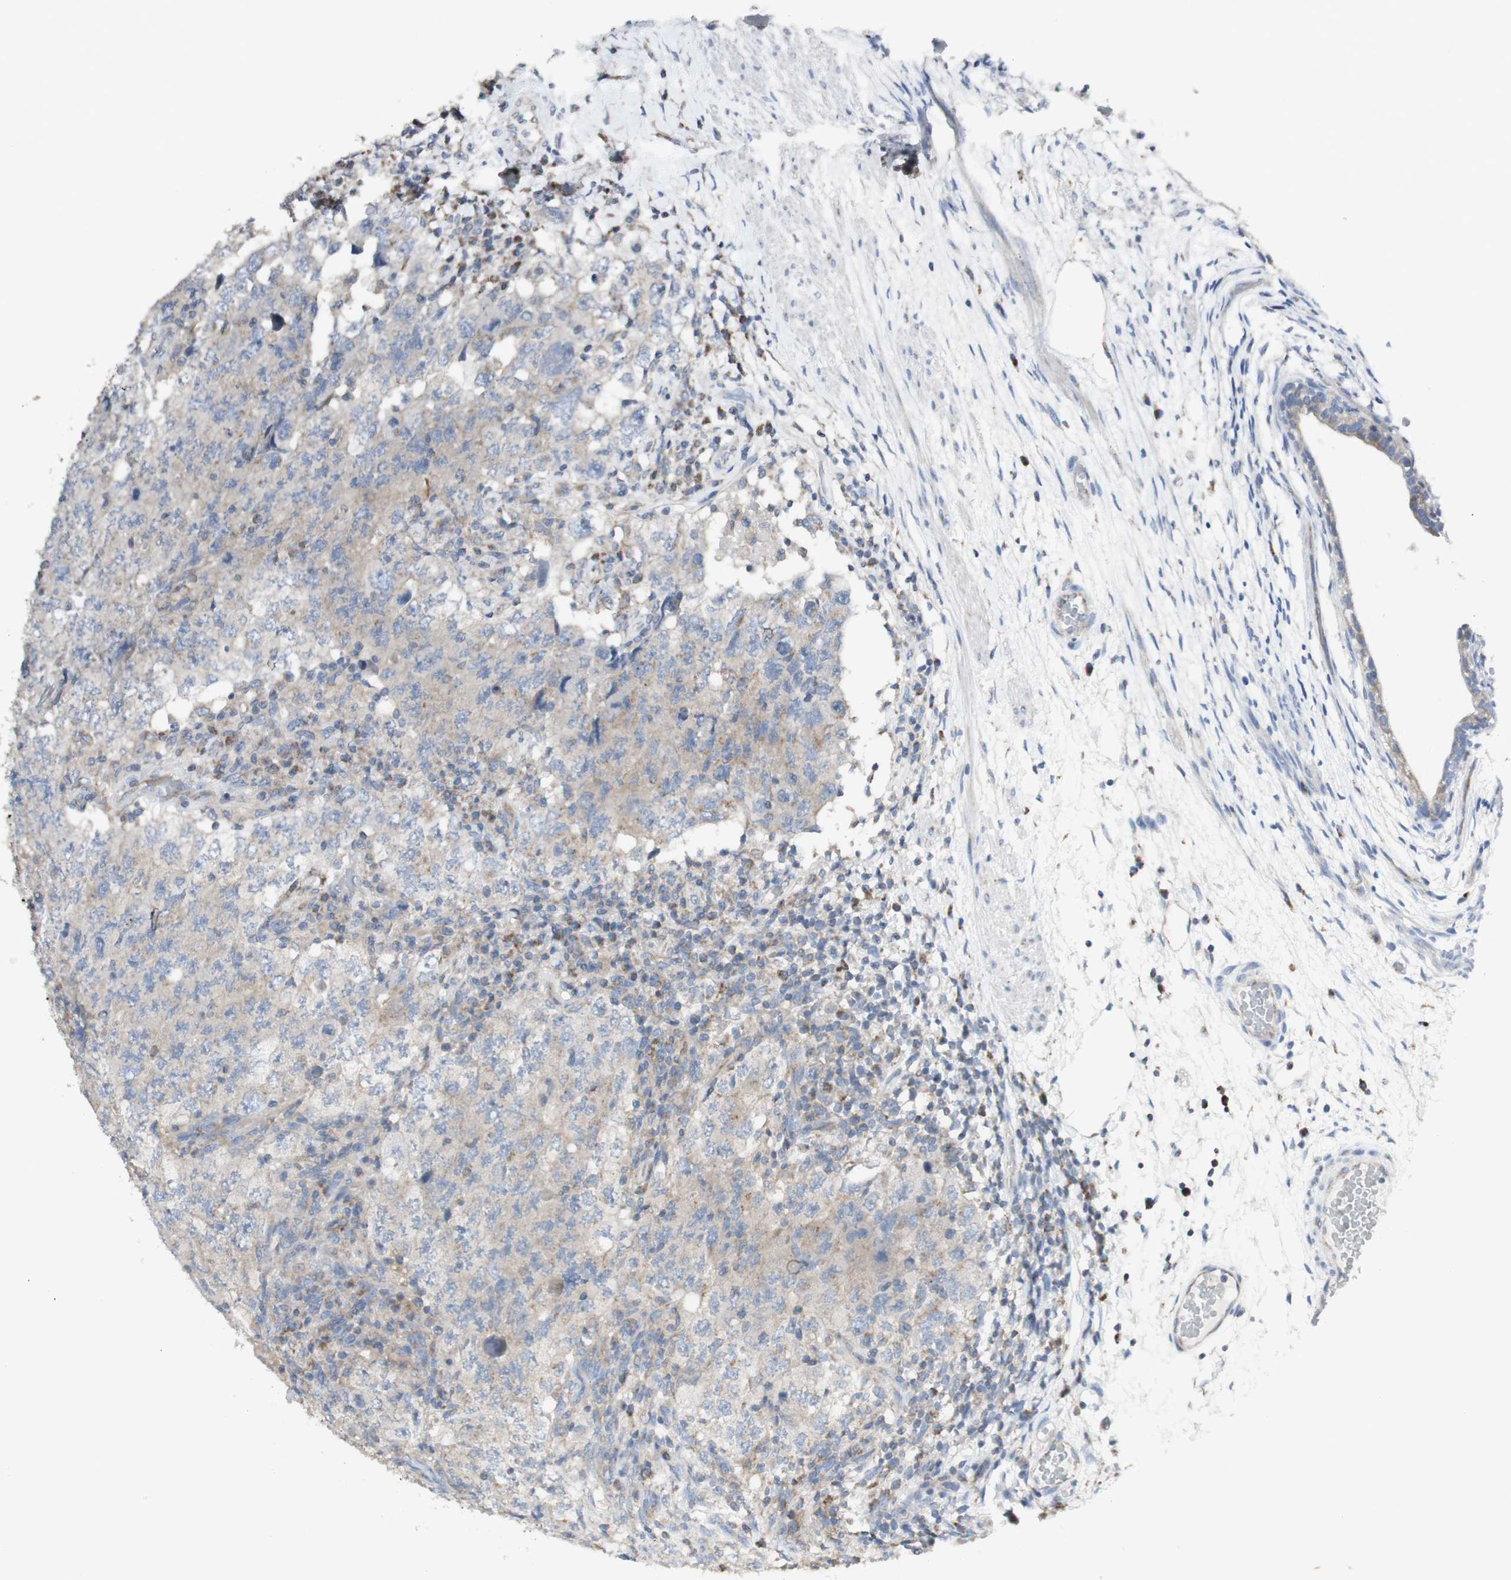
{"staining": {"intensity": "weak", "quantity": "<25%", "location": "cytoplasmic/membranous"}, "tissue": "testis cancer", "cell_type": "Tumor cells", "image_type": "cancer", "snomed": [{"axis": "morphology", "description": "Carcinoma, Embryonal, NOS"}, {"axis": "topography", "description": "Testis"}], "caption": "Immunohistochemistry (IHC) photomicrograph of human testis embryonal carcinoma stained for a protein (brown), which reveals no staining in tumor cells.", "gene": "C3orf52", "patient": {"sex": "male", "age": 26}}